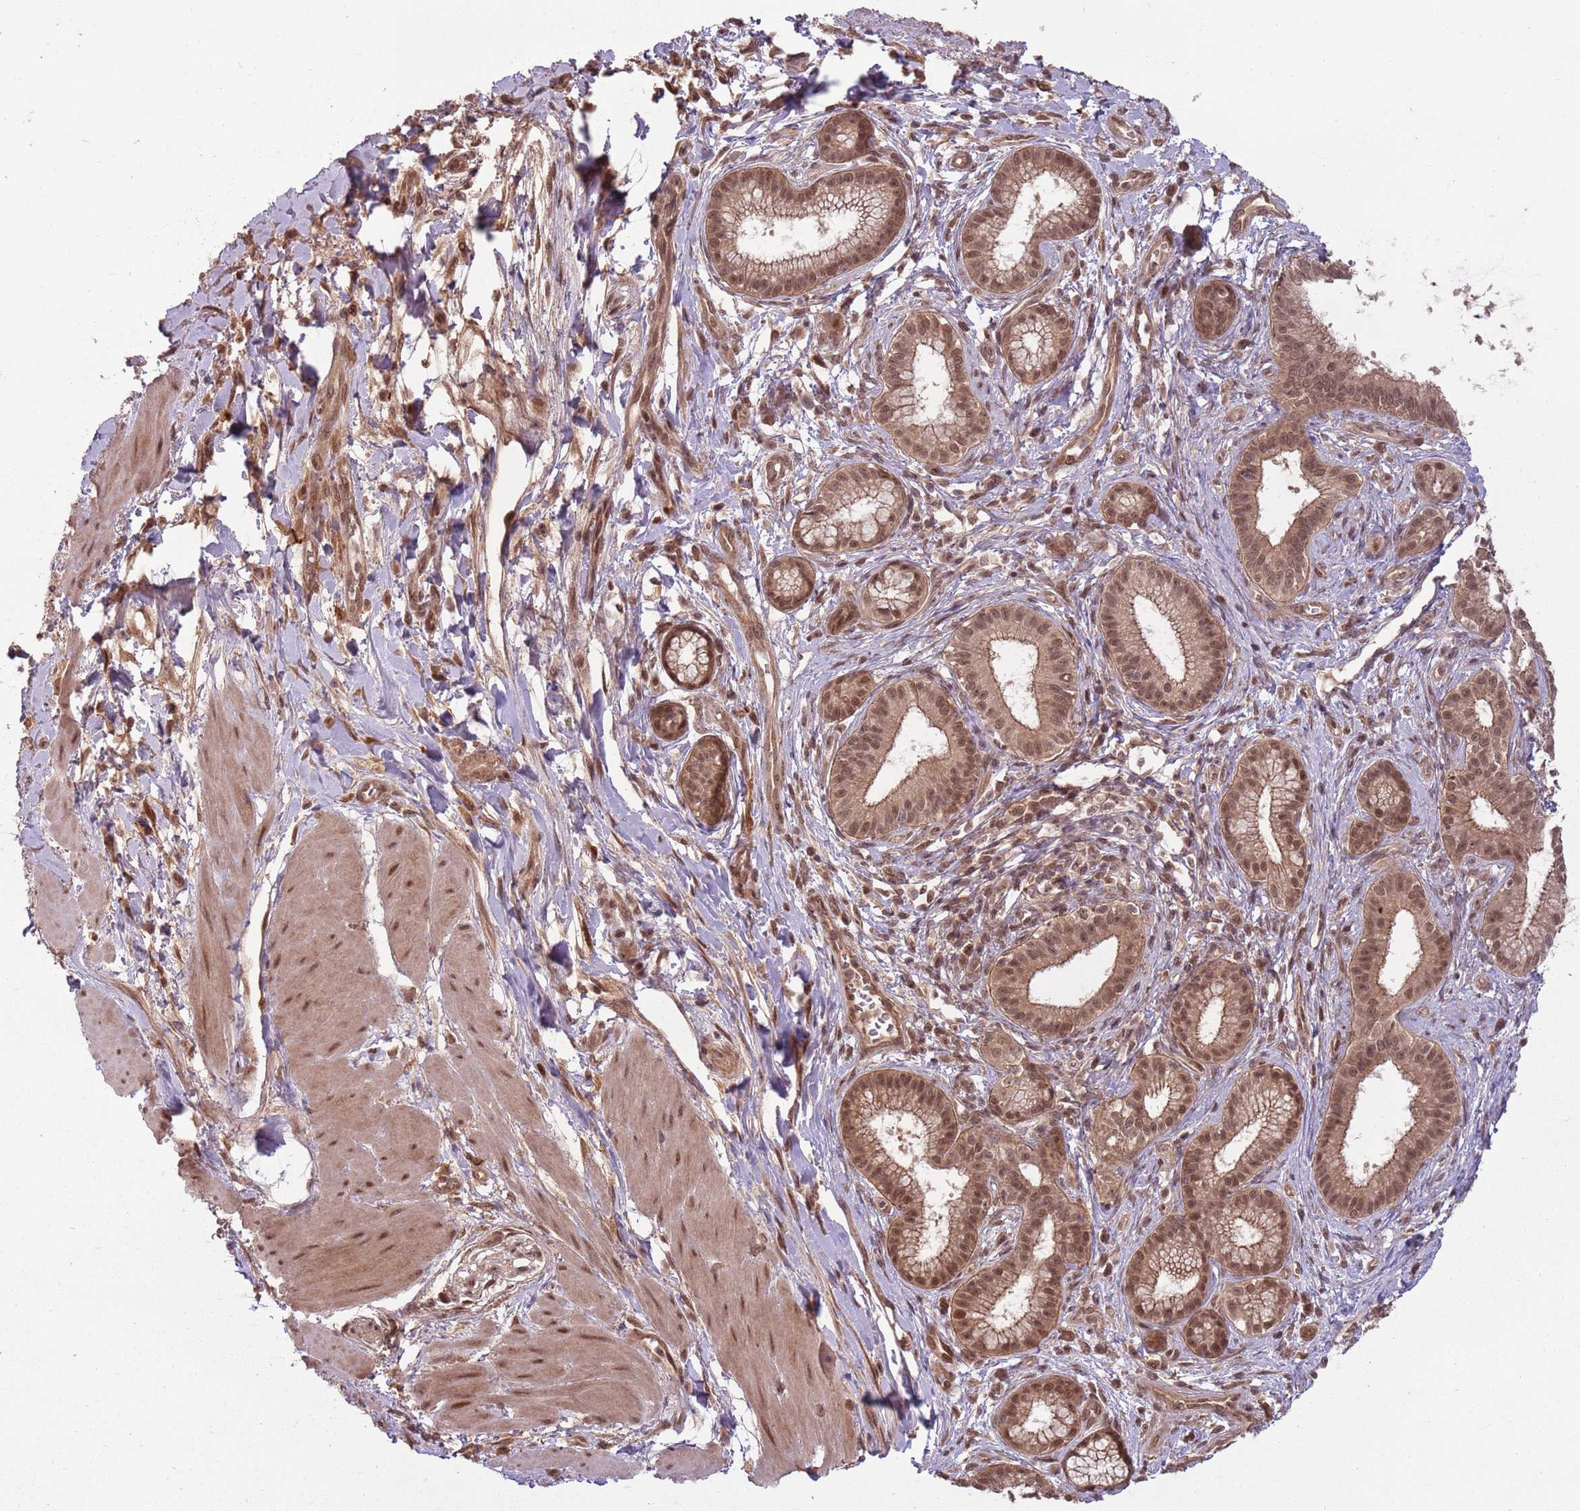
{"staining": {"intensity": "moderate", "quantity": ">75%", "location": "cytoplasmic/membranous,nuclear"}, "tissue": "pancreatic cancer", "cell_type": "Tumor cells", "image_type": "cancer", "snomed": [{"axis": "morphology", "description": "Adenocarcinoma, NOS"}, {"axis": "topography", "description": "Pancreas"}], "caption": "Brown immunohistochemical staining in human pancreatic adenocarcinoma reveals moderate cytoplasmic/membranous and nuclear expression in approximately >75% of tumor cells.", "gene": "ADAMTS3", "patient": {"sex": "male", "age": 72}}